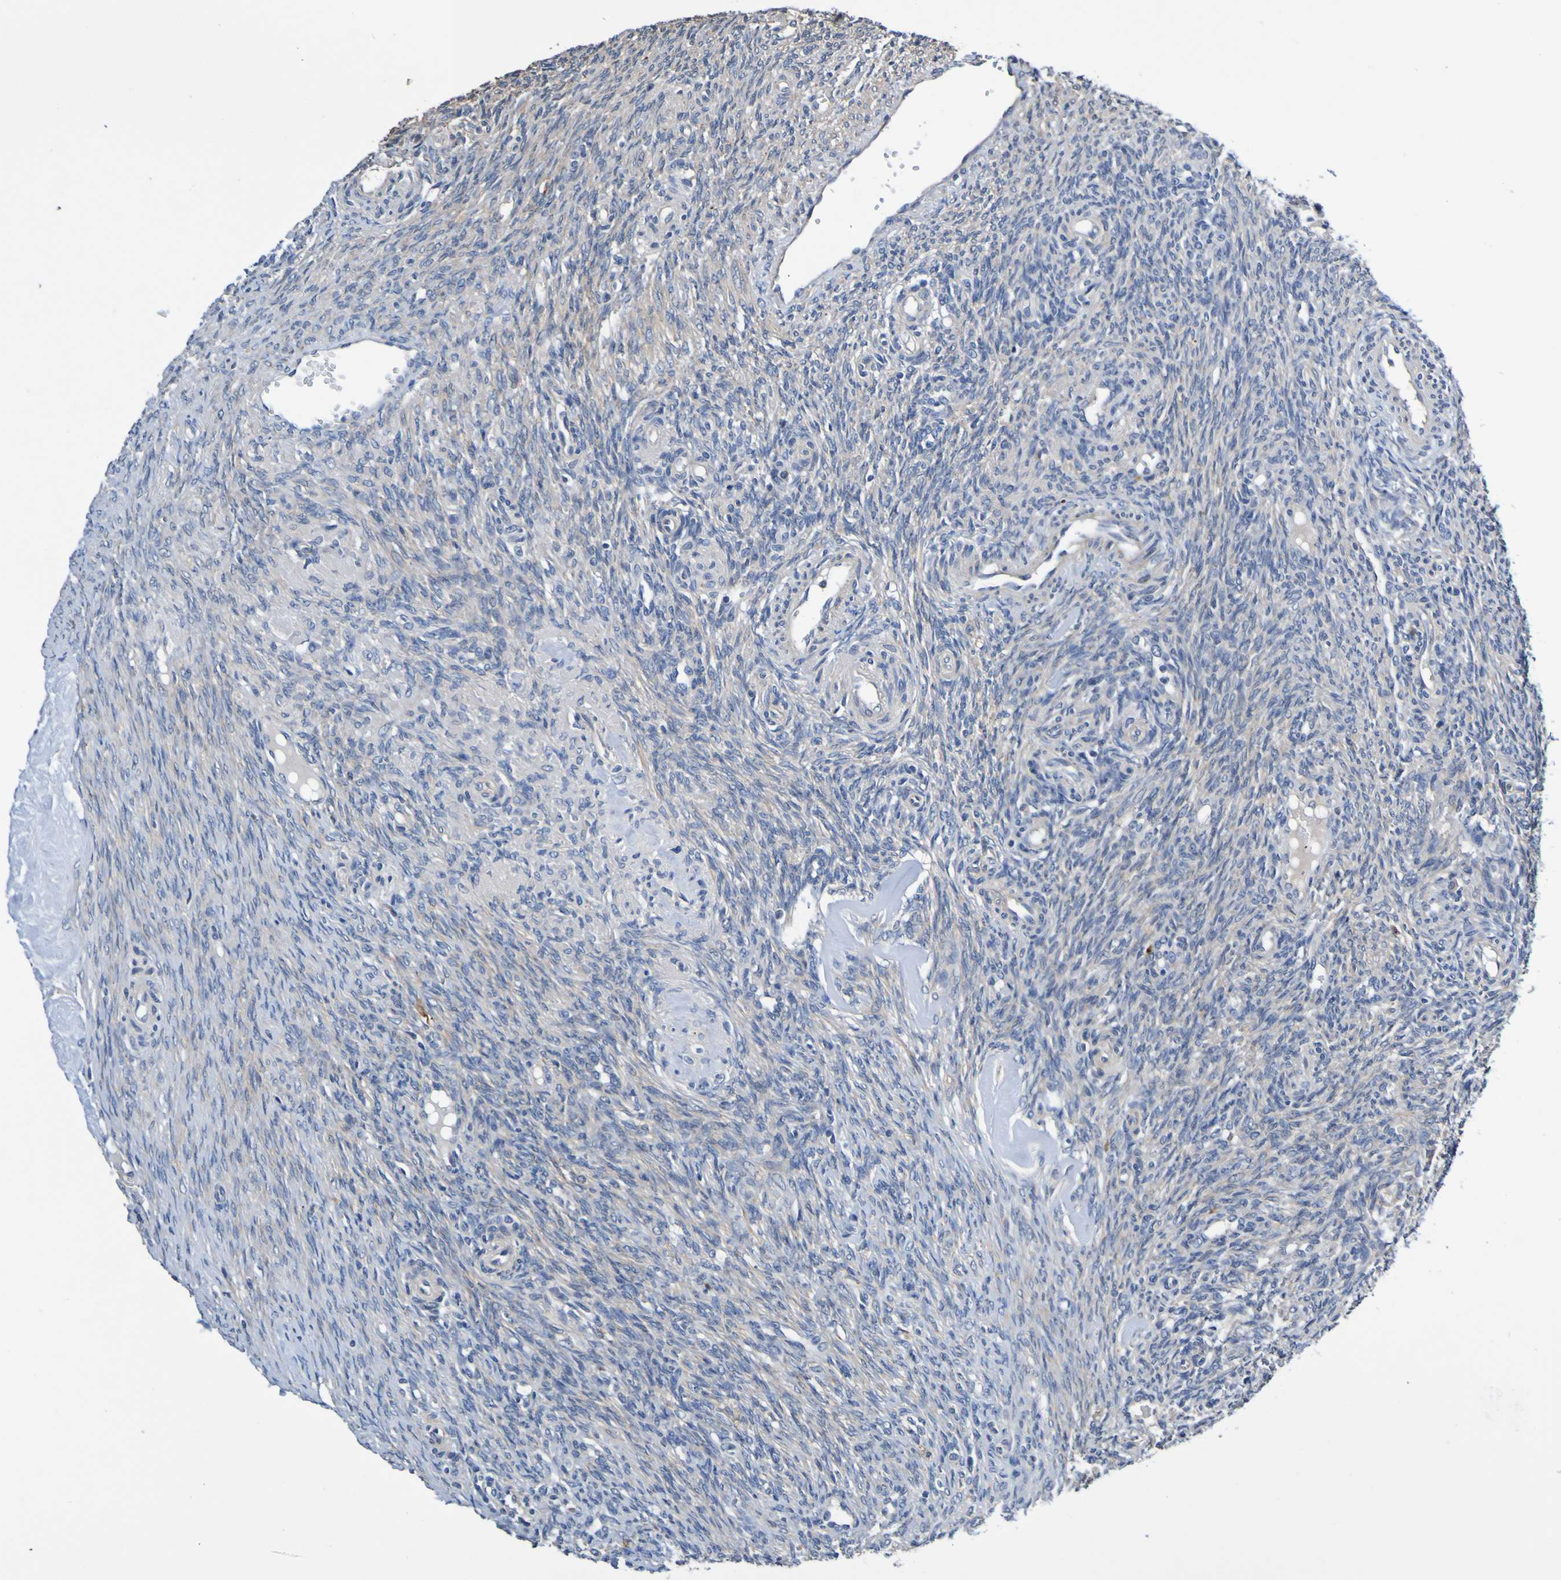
{"staining": {"intensity": "weak", "quantity": ">75%", "location": "cytoplasmic/membranous"}, "tissue": "ovary", "cell_type": "Ovarian stroma cells", "image_type": "normal", "snomed": [{"axis": "morphology", "description": "Normal tissue, NOS"}, {"axis": "topography", "description": "Ovary"}], "caption": "Protein staining reveals weak cytoplasmic/membranous expression in approximately >75% of ovarian stroma cells in unremarkable ovary. (Stains: DAB (3,3'-diaminobenzidine) in brown, nuclei in blue, Microscopy: brightfield microscopy at high magnification).", "gene": "METAP2", "patient": {"sex": "female", "age": 41}}